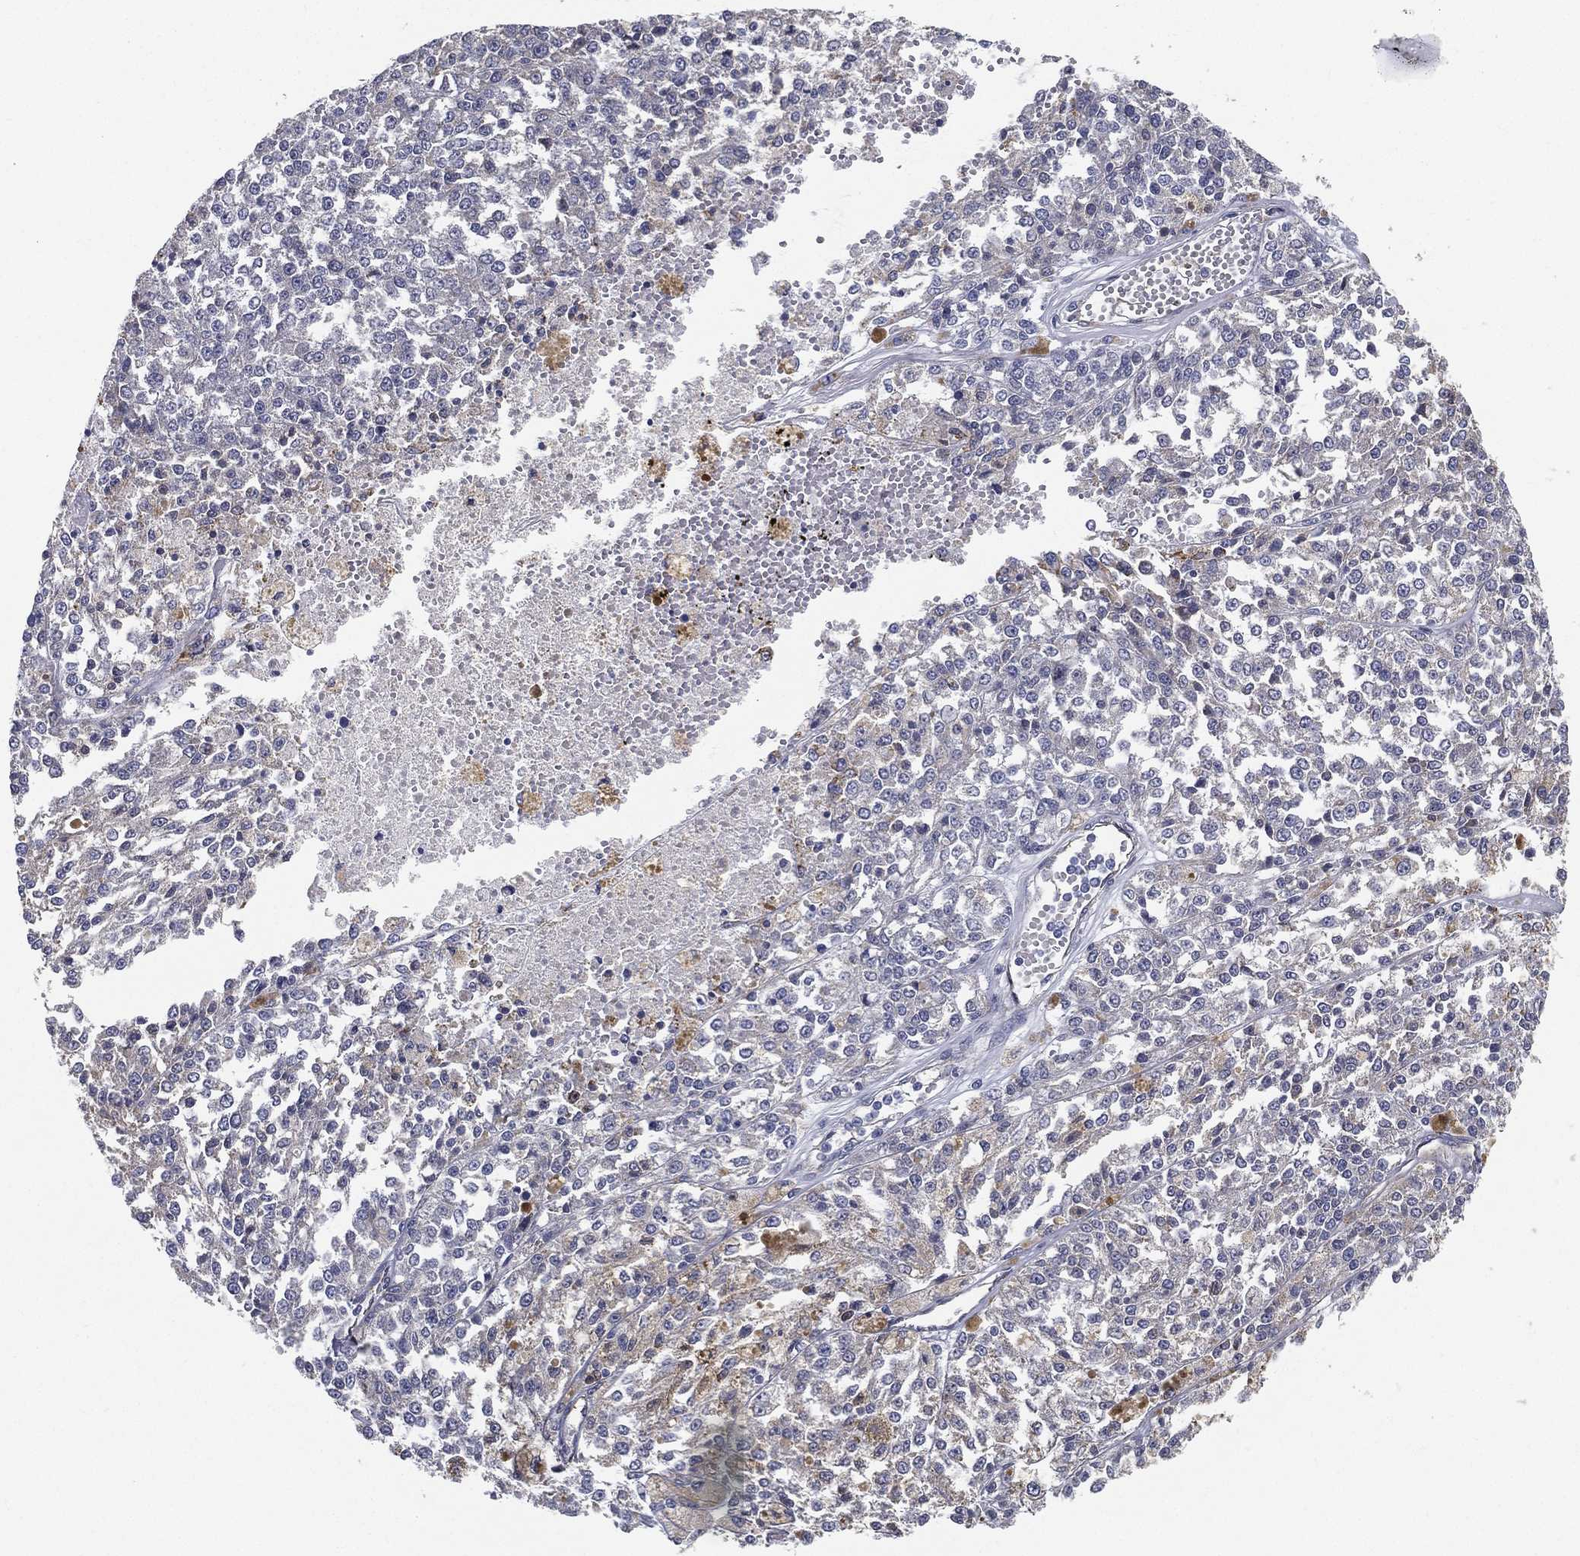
{"staining": {"intensity": "negative", "quantity": "none", "location": "none"}, "tissue": "melanoma", "cell_type": "Tumor cells", "image_type": "cancer", "snomed": [{"axis": "morphology", "description": "Malignant melanoma, Metastatic site"}, {"axis": "topography", "description": "Lymph node"}], "caption": "IHC image of neoplastic tissue: malignant melanoma (metastatic site) stained with DAB exhibits no significant protein expression in tumor cells.", "gene": "LRRC56", "patient": {"sex": "female", "age": 64}}